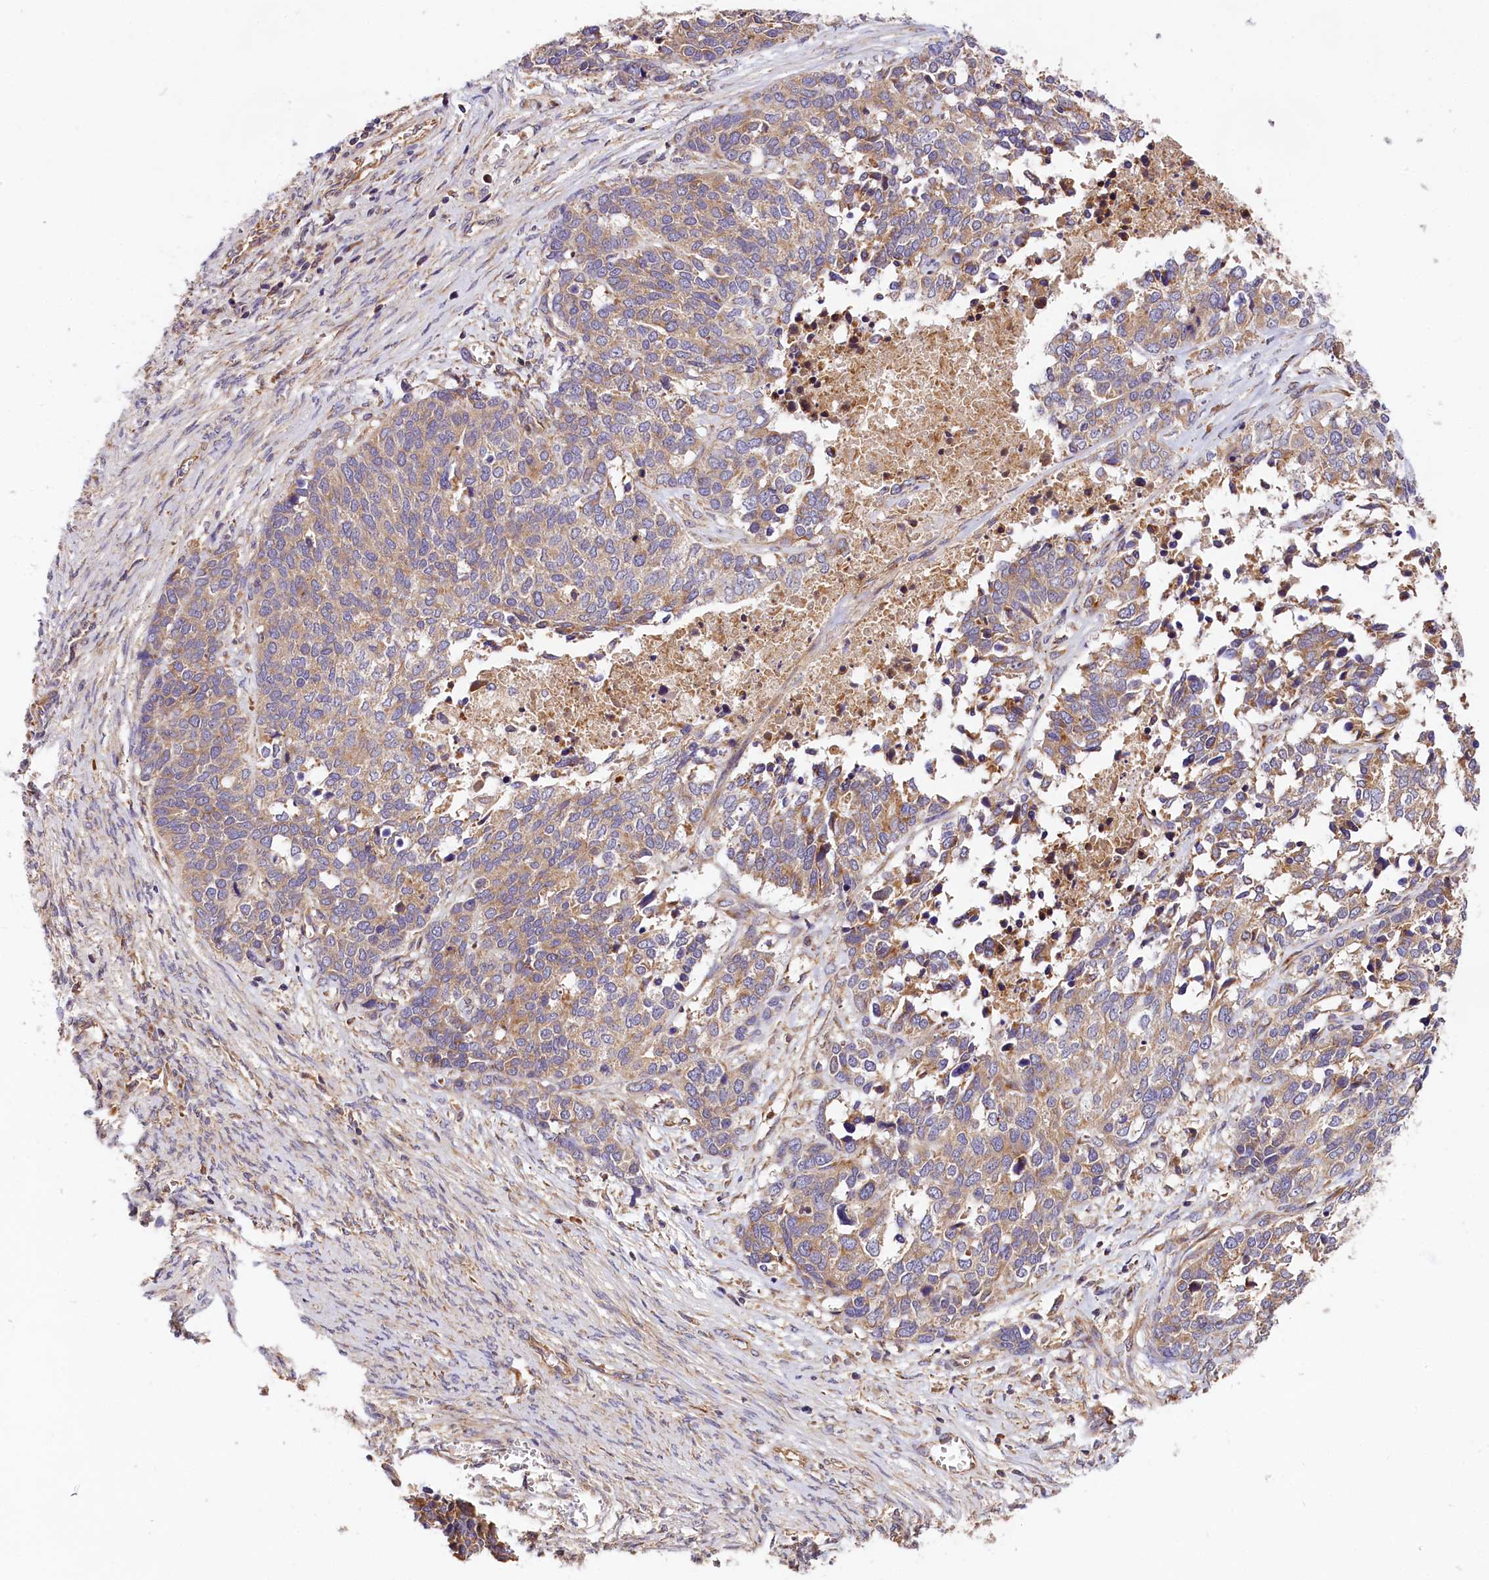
{"staining": {"intensity": "weak", "quantity": ">75%", "location": "cytoplasmic/membranous"}, "tissue": "ovarian cancer", "cell_type": "Tumor cells", "image_type": "cancer", "snomed": [{"axis": "morphology", "description": "Cystadenocarcinoma, serous, NOS"}, {"axis": "topography", "description": "Ovary"}], "caption": "Immunohistochemical staining of human serous cystadenocarcinoma (ovarian) exhibits low levels of weak cytoplasmic/membranous positivity in approximately >75% of tumor cells. (Stains: DAB (3,3'-diaminobenzidine) in brown, nuclei in blue, Microscopy: brightfield microscopy at high magnification).", "gene": "SPG11", "patient": {"sex": "female", "age": 44}}